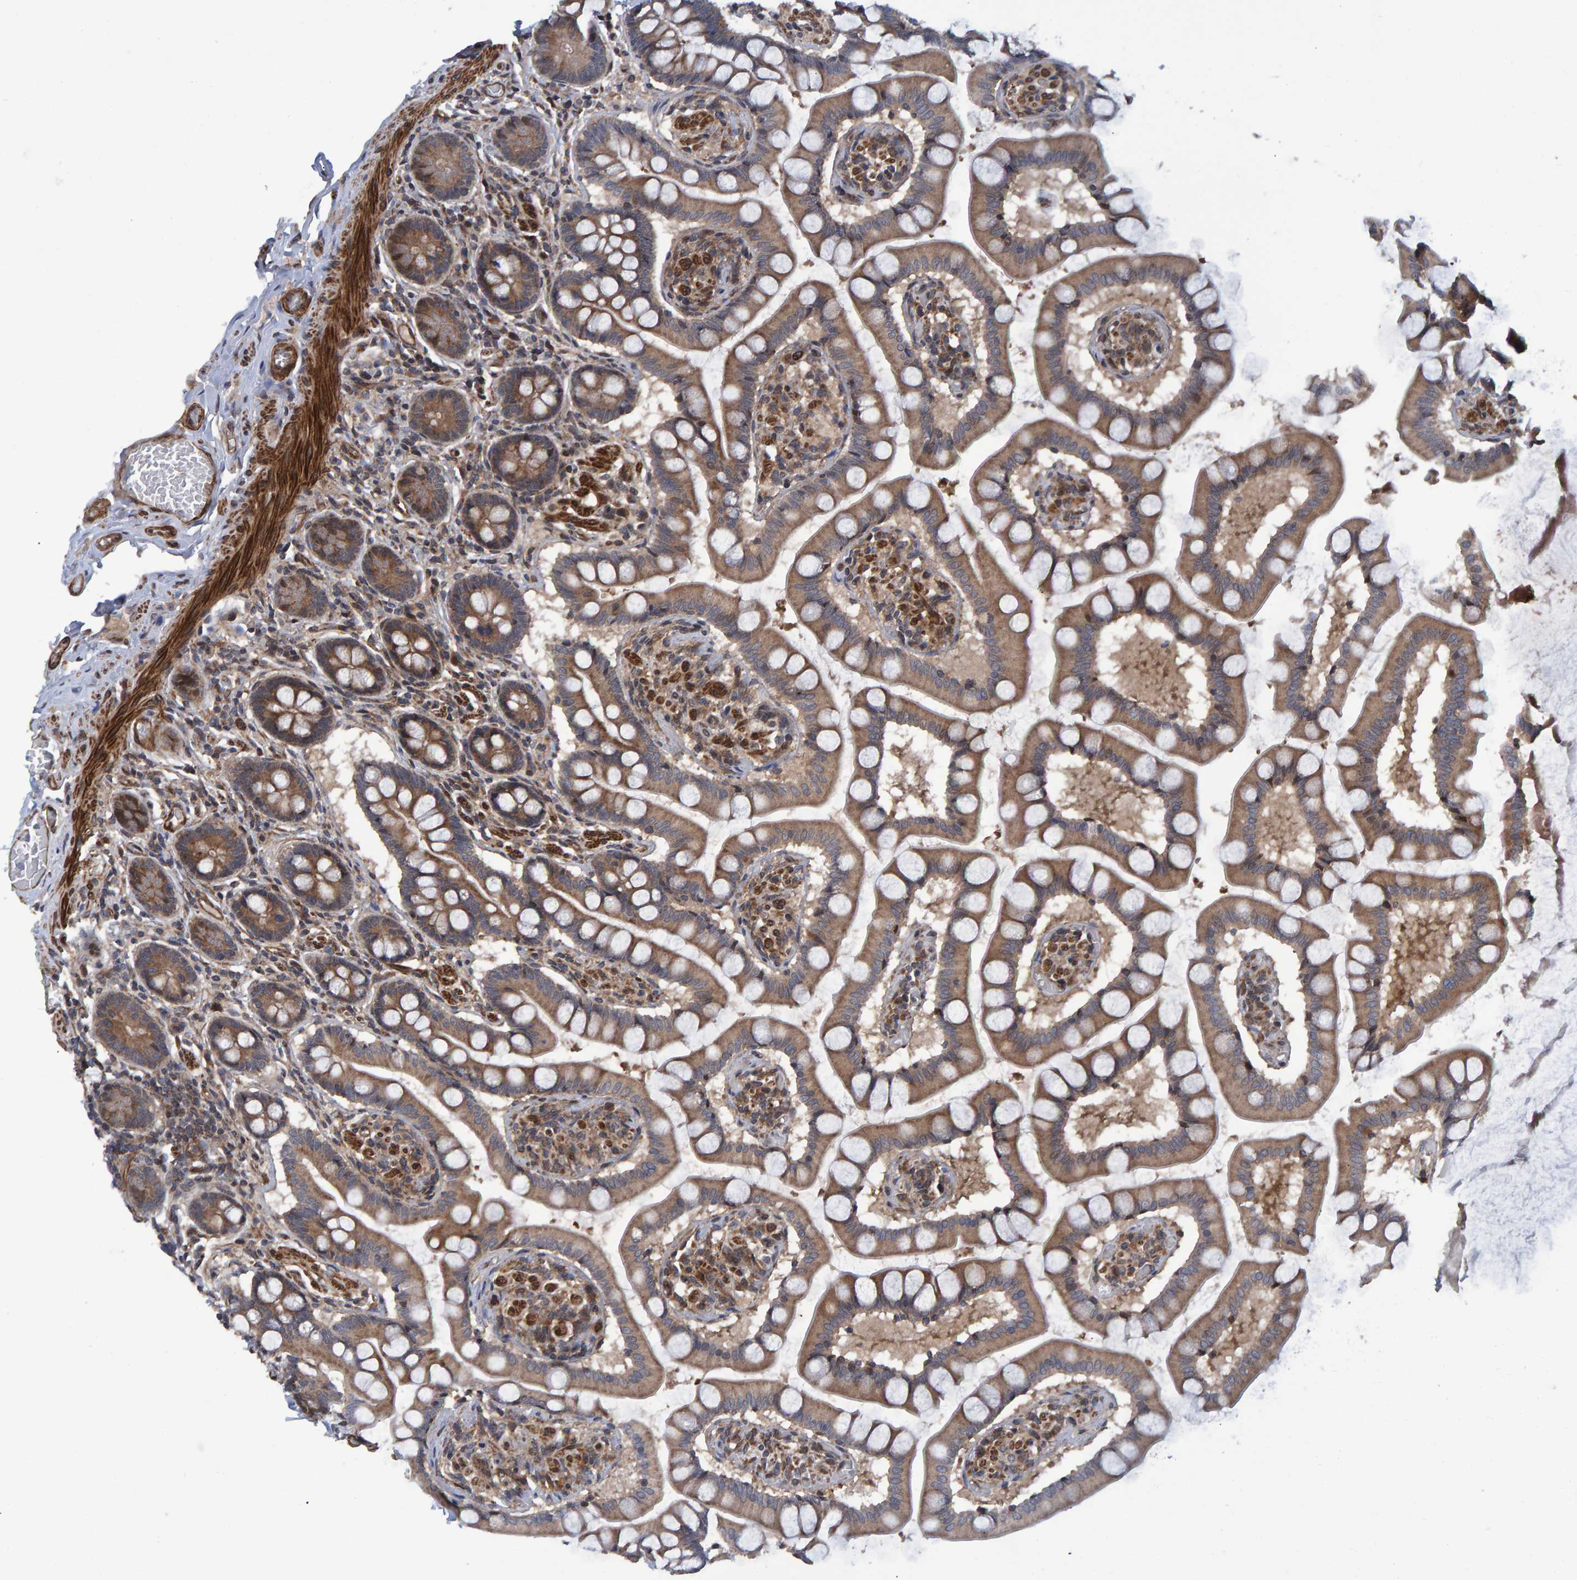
{"staining": {"intensity": "moderate", "quantity": ">75%", "location": "cytoplasmic/membranous"}, "tissue": "small intestine", "cell_type": "Glandular cells", "image_type": "normal", "snomed": [{"axis": "morphology", "description": "Normal tissue, NOS"}, {"axis": "topography", "description": "Small intestine"}], "caption": "DAB immunohistochemical staining of benign human small intestine demonstrates moderate cytoplasmic/membranous protein staining in approximately >75% of glandular cells. (Brightfield microscopy of DAB IHC at high magnification).", "gene": "ATP6V1H", "patient": {"sex": "male", "age": 41}}